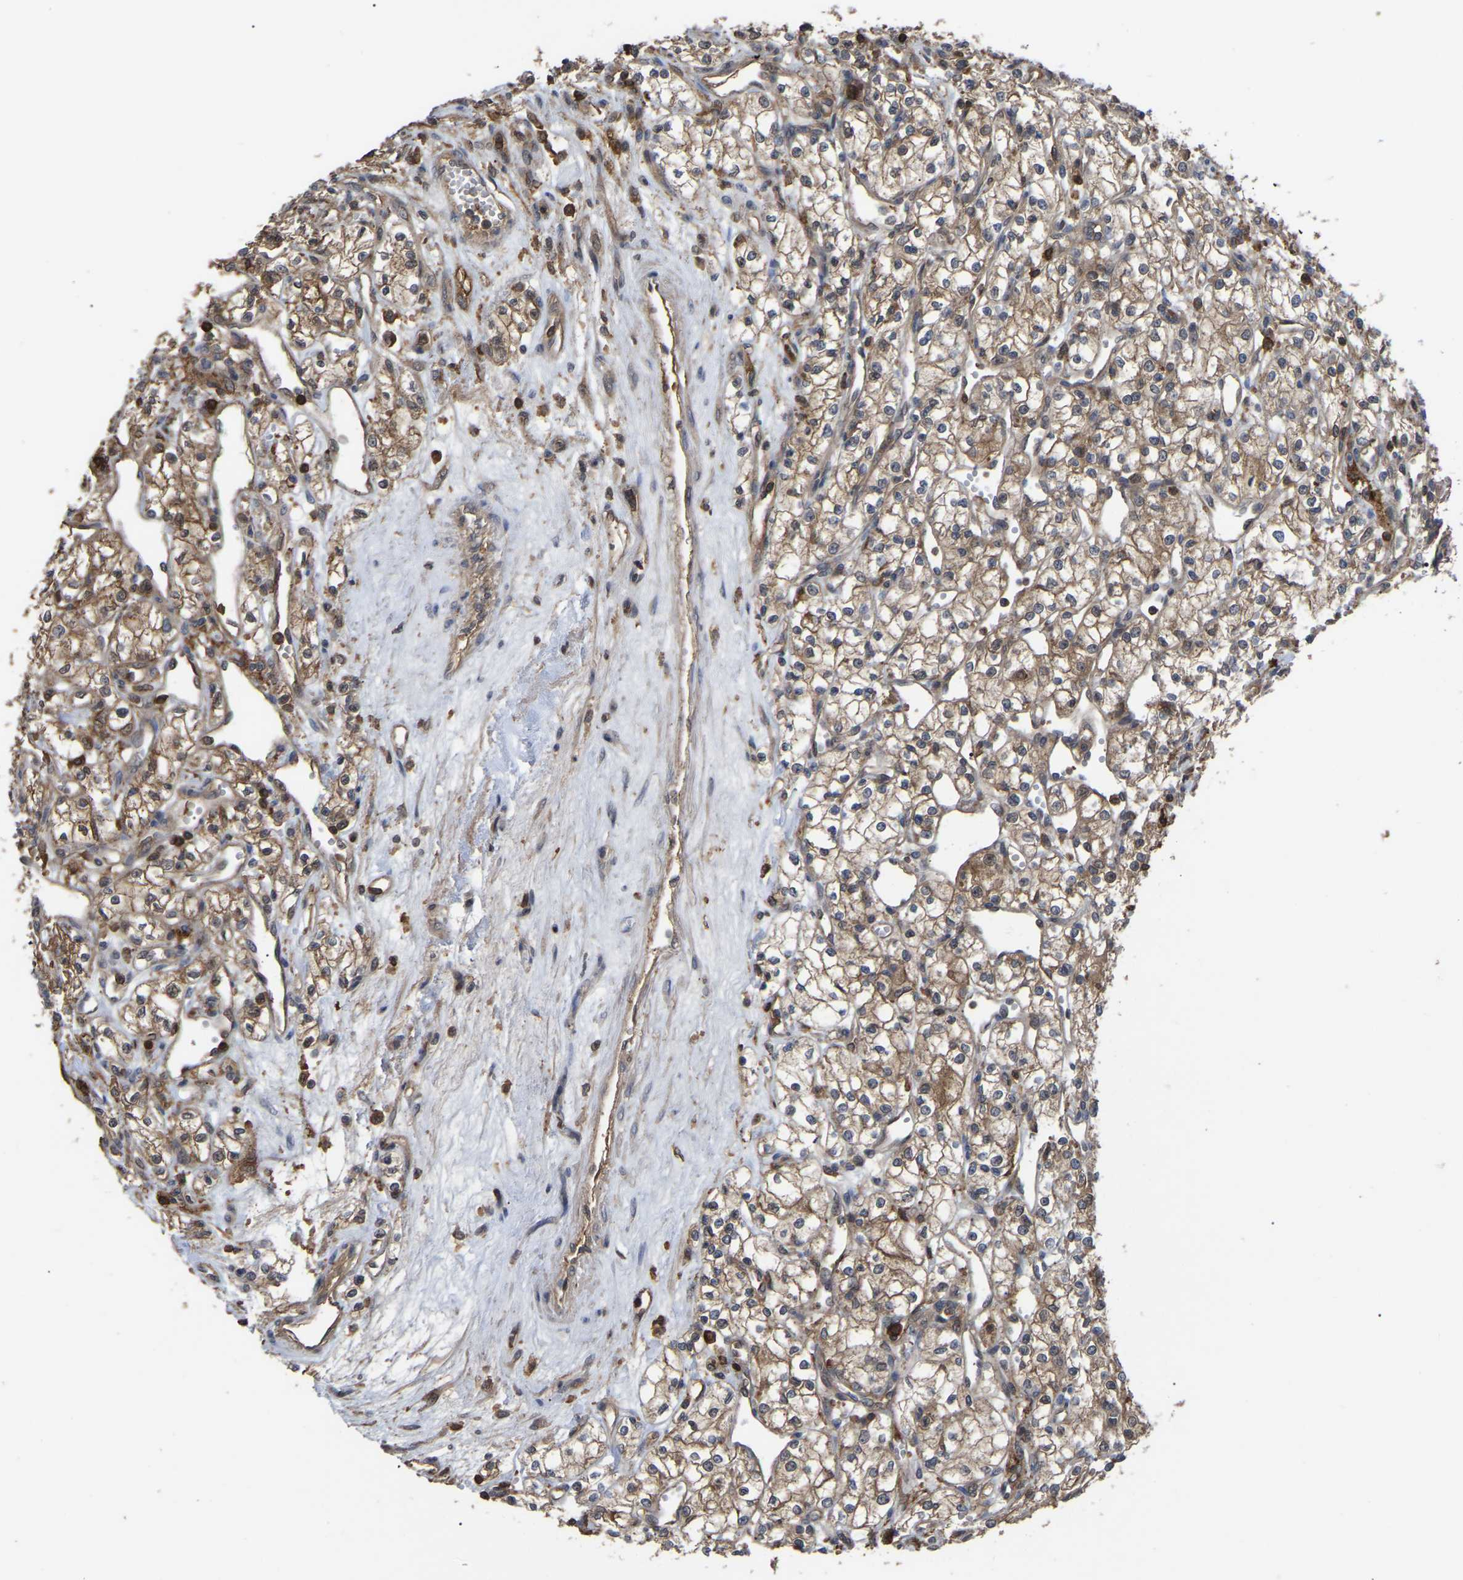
{"staining": {"intensity": "moderate", "quantity": ">75%", "location": "cytoplasmic/membranous"}, "tissue": "renal cancer", "cell_type": "Tumor cells", "image_type": "cancer", "snomed": [{"axis": "morphology", "description": "Adenocarcinoma, NOS"}, {"axis": "topography", "description": "Kidney"}], "caption": "A high-resolution photomicrograph shows immunohistochemistry staining of adenocarcinoma (renal), which shows moderate cytoplasmic/membranous expression in approximately >75% of tumor cells.", "gene": "CIT", "patient": {"sex": "male", "age": 59}}